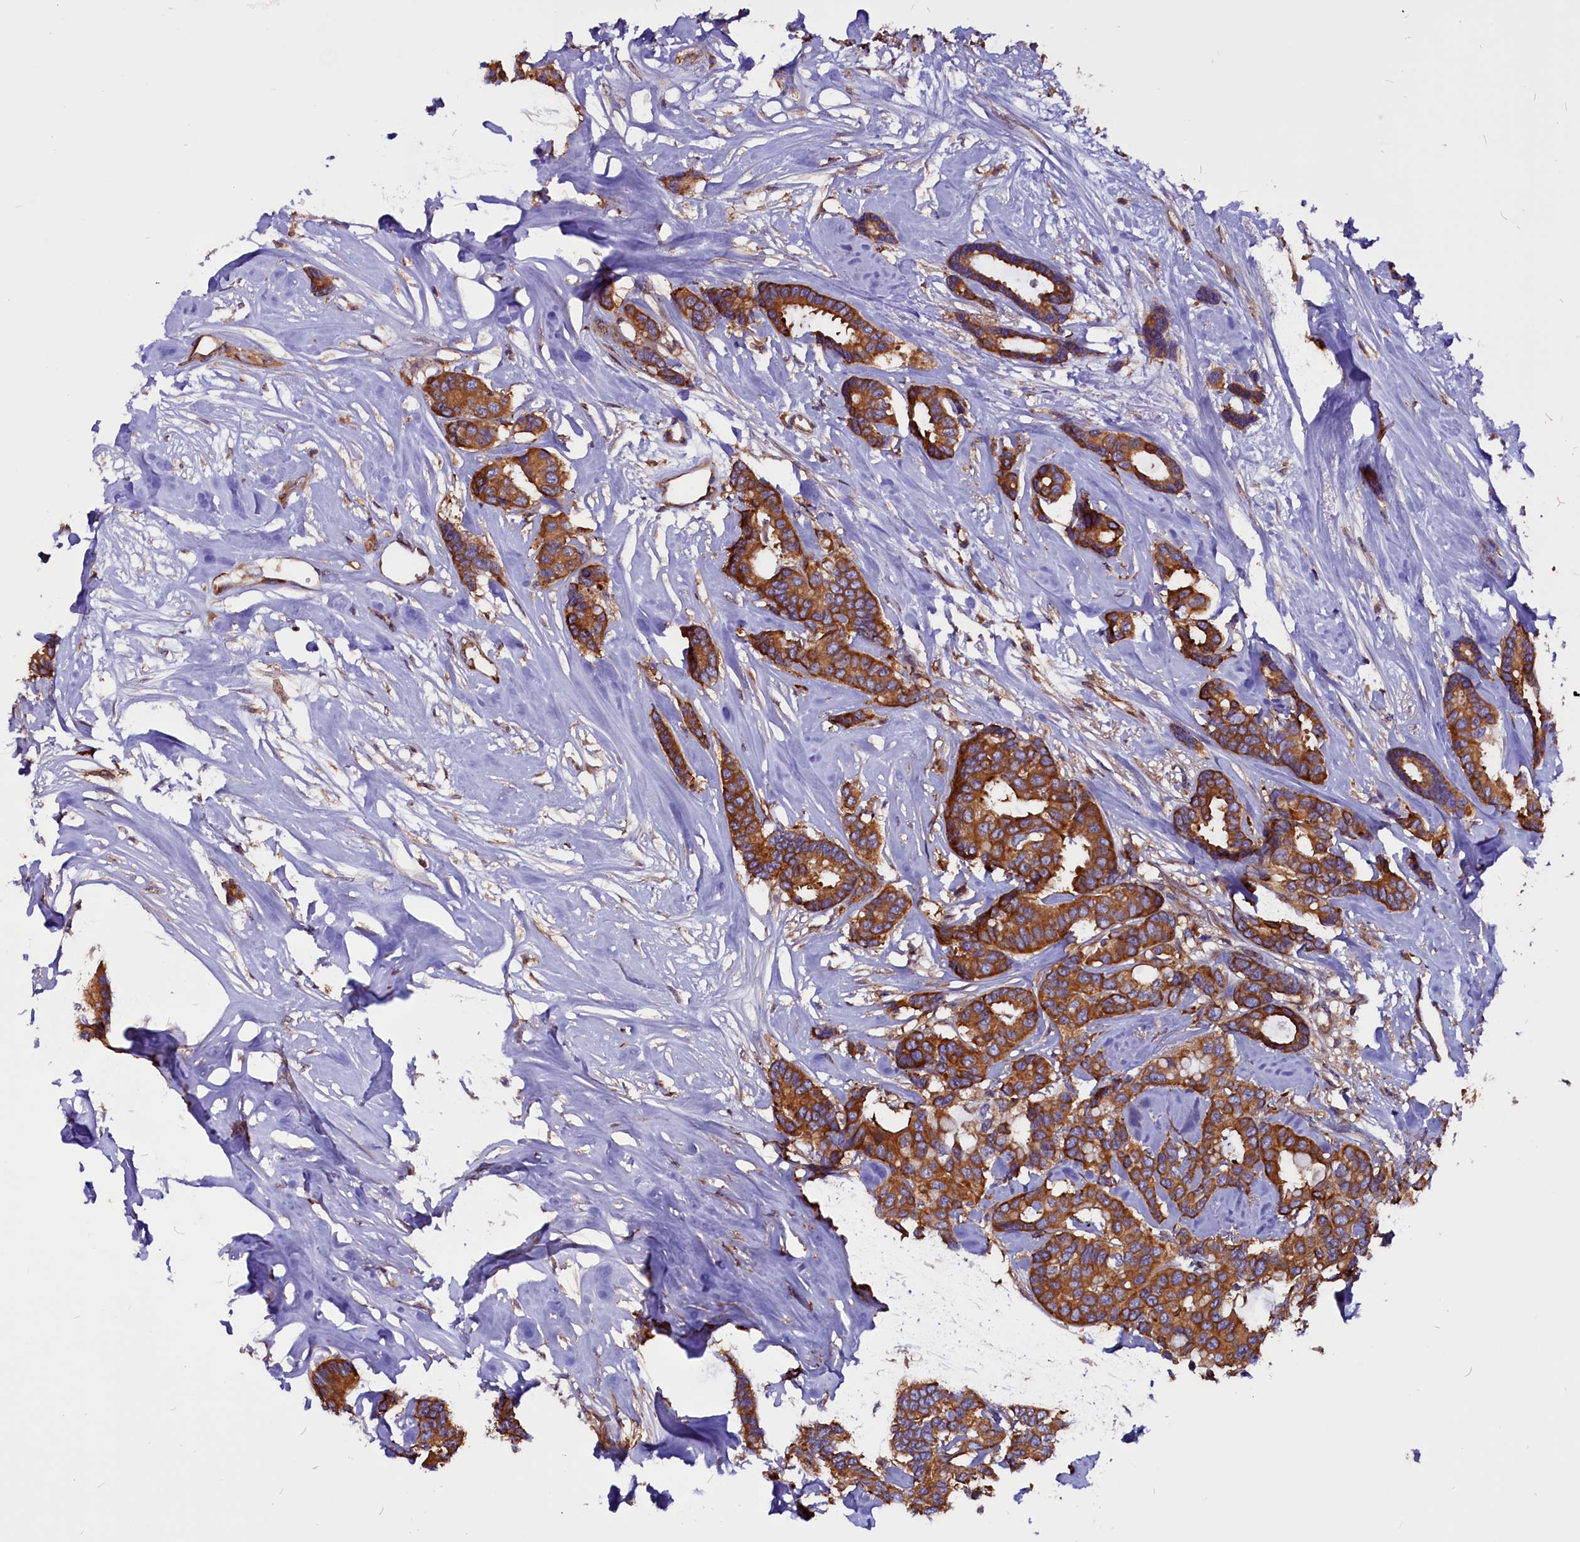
{"staining": {"intensity": "strong", "quantity": ">75%", "location": "cytoplasmic/membranous"}, "tissue": "breast cancer", "cell_type": "Tumor cells", "image_type": "cancer", "snomed": [{"axis": "morphology", "description": "Duct carcinoma"}, {"axis": "topography", "description": "Breast"}], "caption": "A brown stain labels strong cytoplasmic/membranous staining of a protein in human breast cancer tumor cells.", "gene": "EIF3G", "patient": {"sex": "female", "age": 87}}